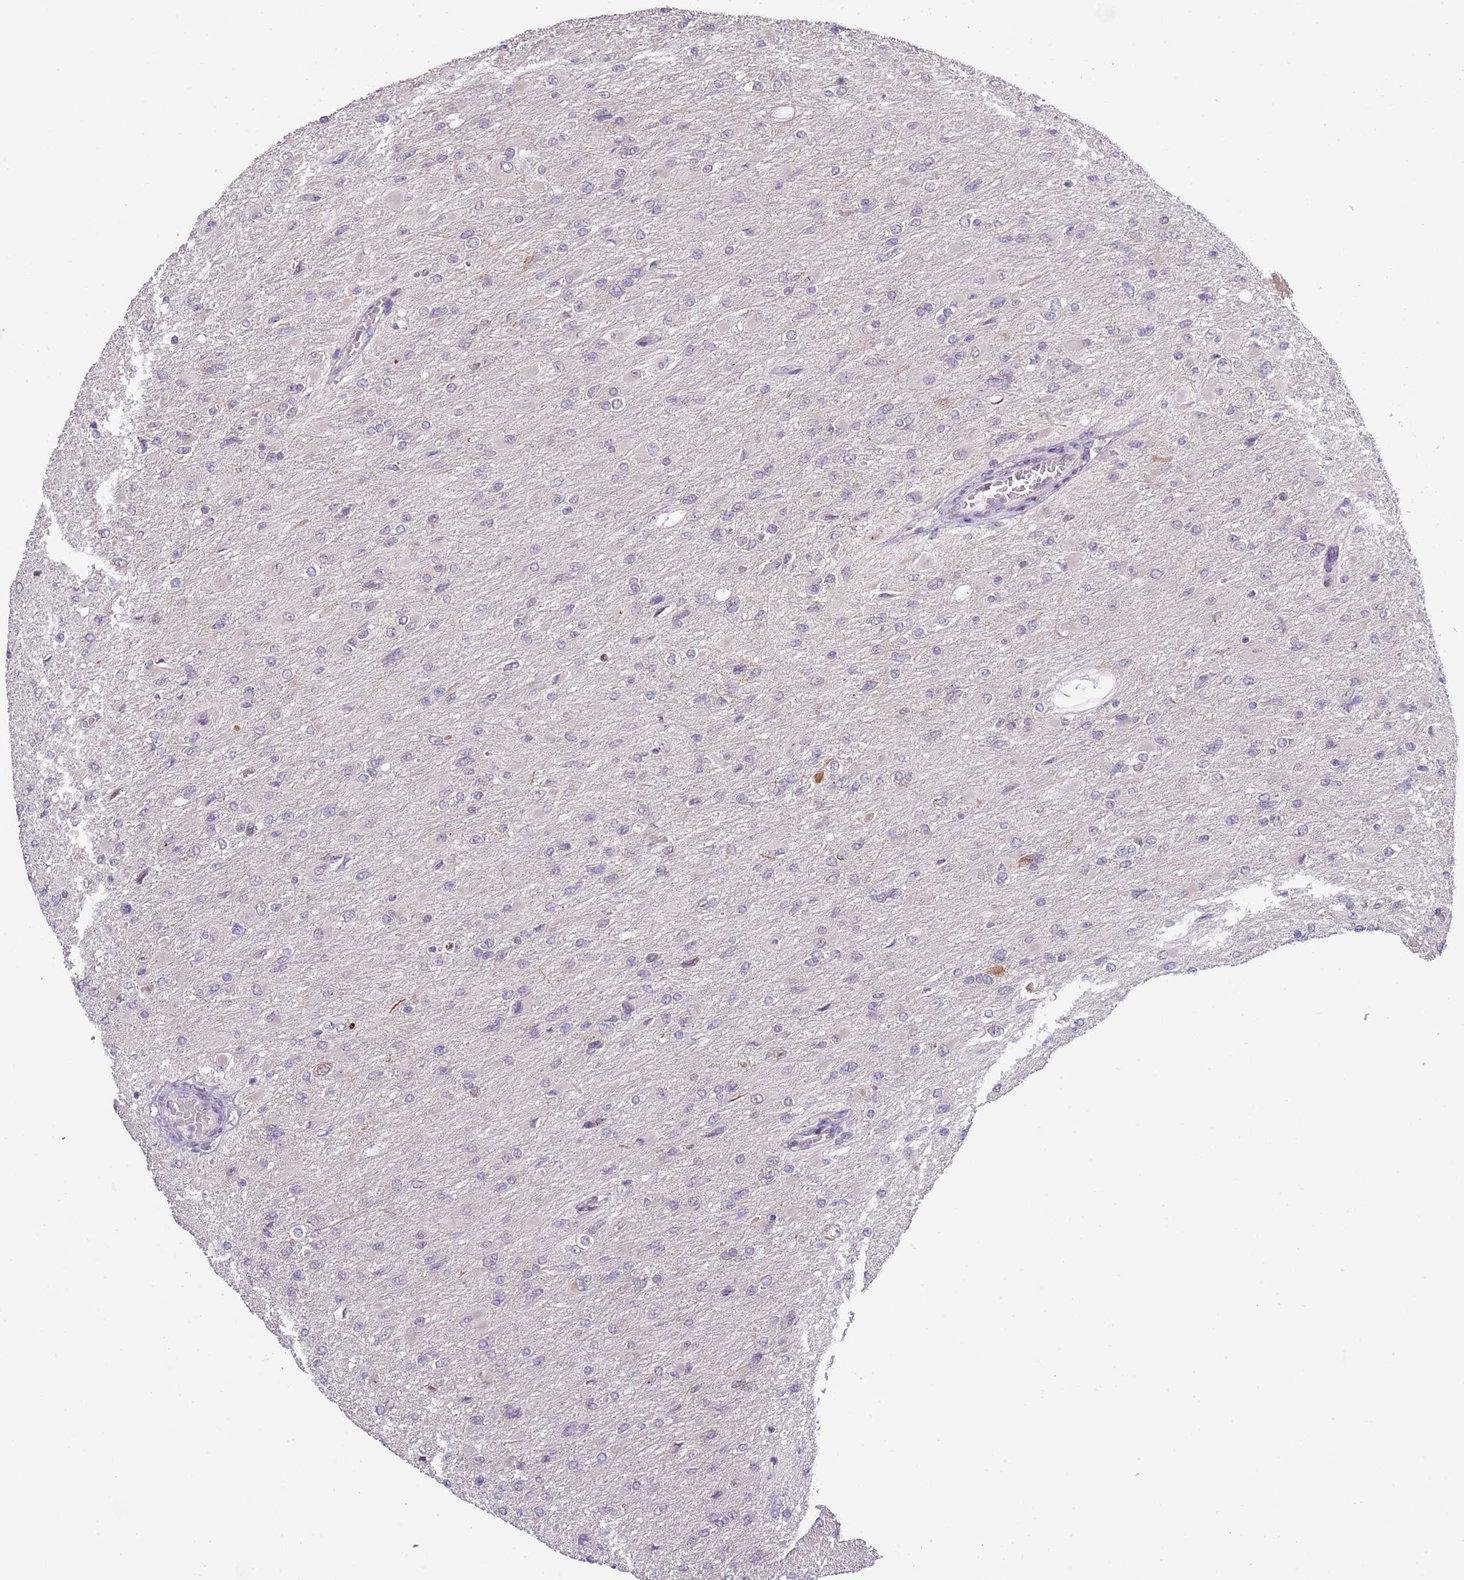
{"staining": {"intensity": "negative", "quantity": "none", "location": "none"}, "tissue": "glioma", "cell_type": "Tumor cells", "image_type": "cancer", "snomed": [{"axis": "morphology", "description": "Glioma, malignant, High grade"}, {"axis": "topography", "description": "Cerebral cortex"}], "caption": "A high-resolution image shows immunohistochemistry staining of high-grade glioma (malignant), which shows no significant staining in tumor cells.", "gene": "SLC25A32", "patient": {"sex": "female", "age": 36}}